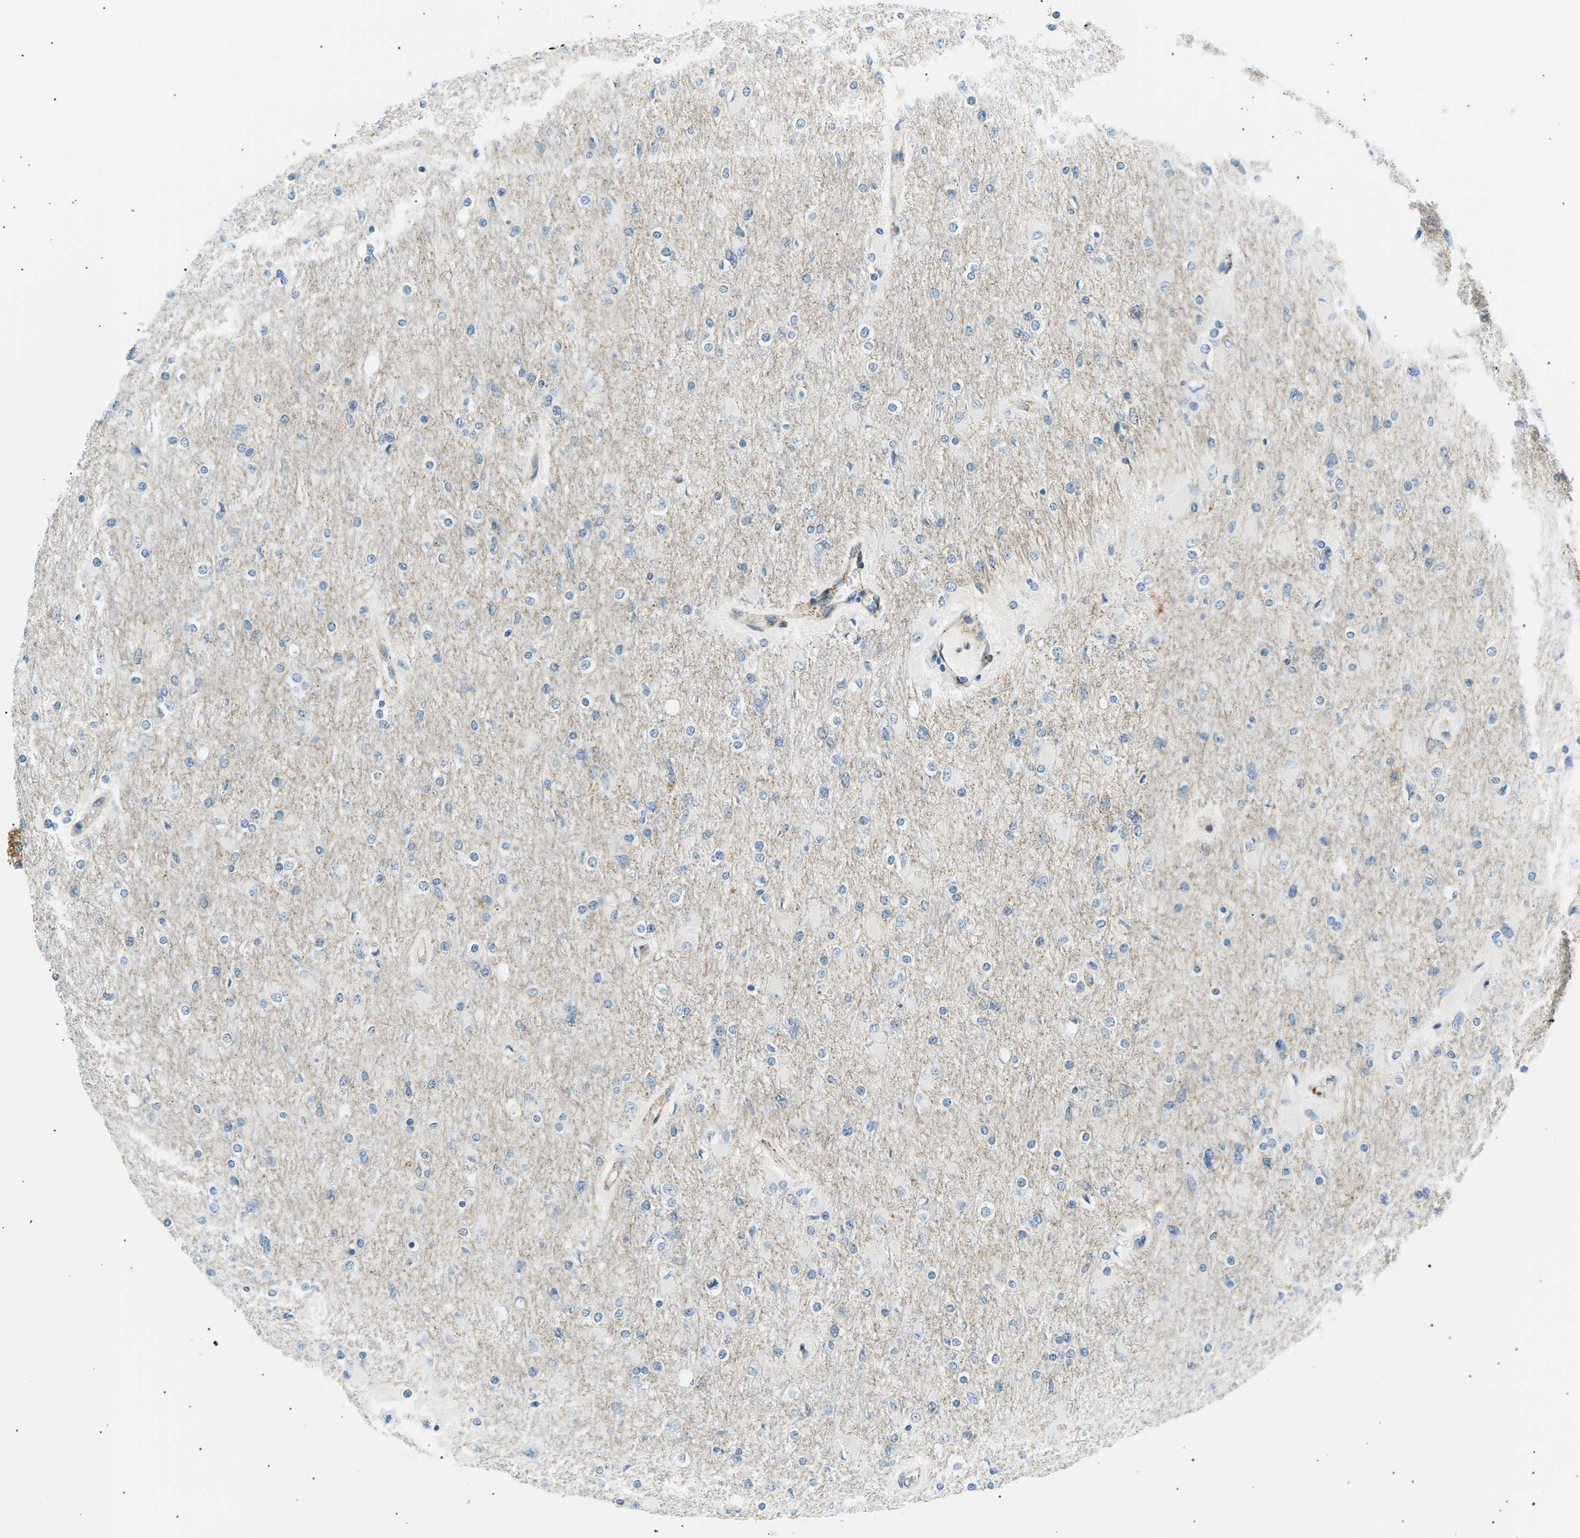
{"staining": {"intensity": "negative", "quantity": "none", "location": "none"}, "tissue": "glioma", "cell_type": "Tumor cells", "image_type": "cancer", "snomed": [{"axis": "morphology", "description": "Glioma, malignant, High grade"}, {"axis": "topography", "description": "Cerebral cortex"}], "caption": "A photomicrograph of human malignant glioma (high-grade) is negative for staining in tumor cells.", "gene": "SEPTIN5", "patient": {"sex": "female", "age": 36}}